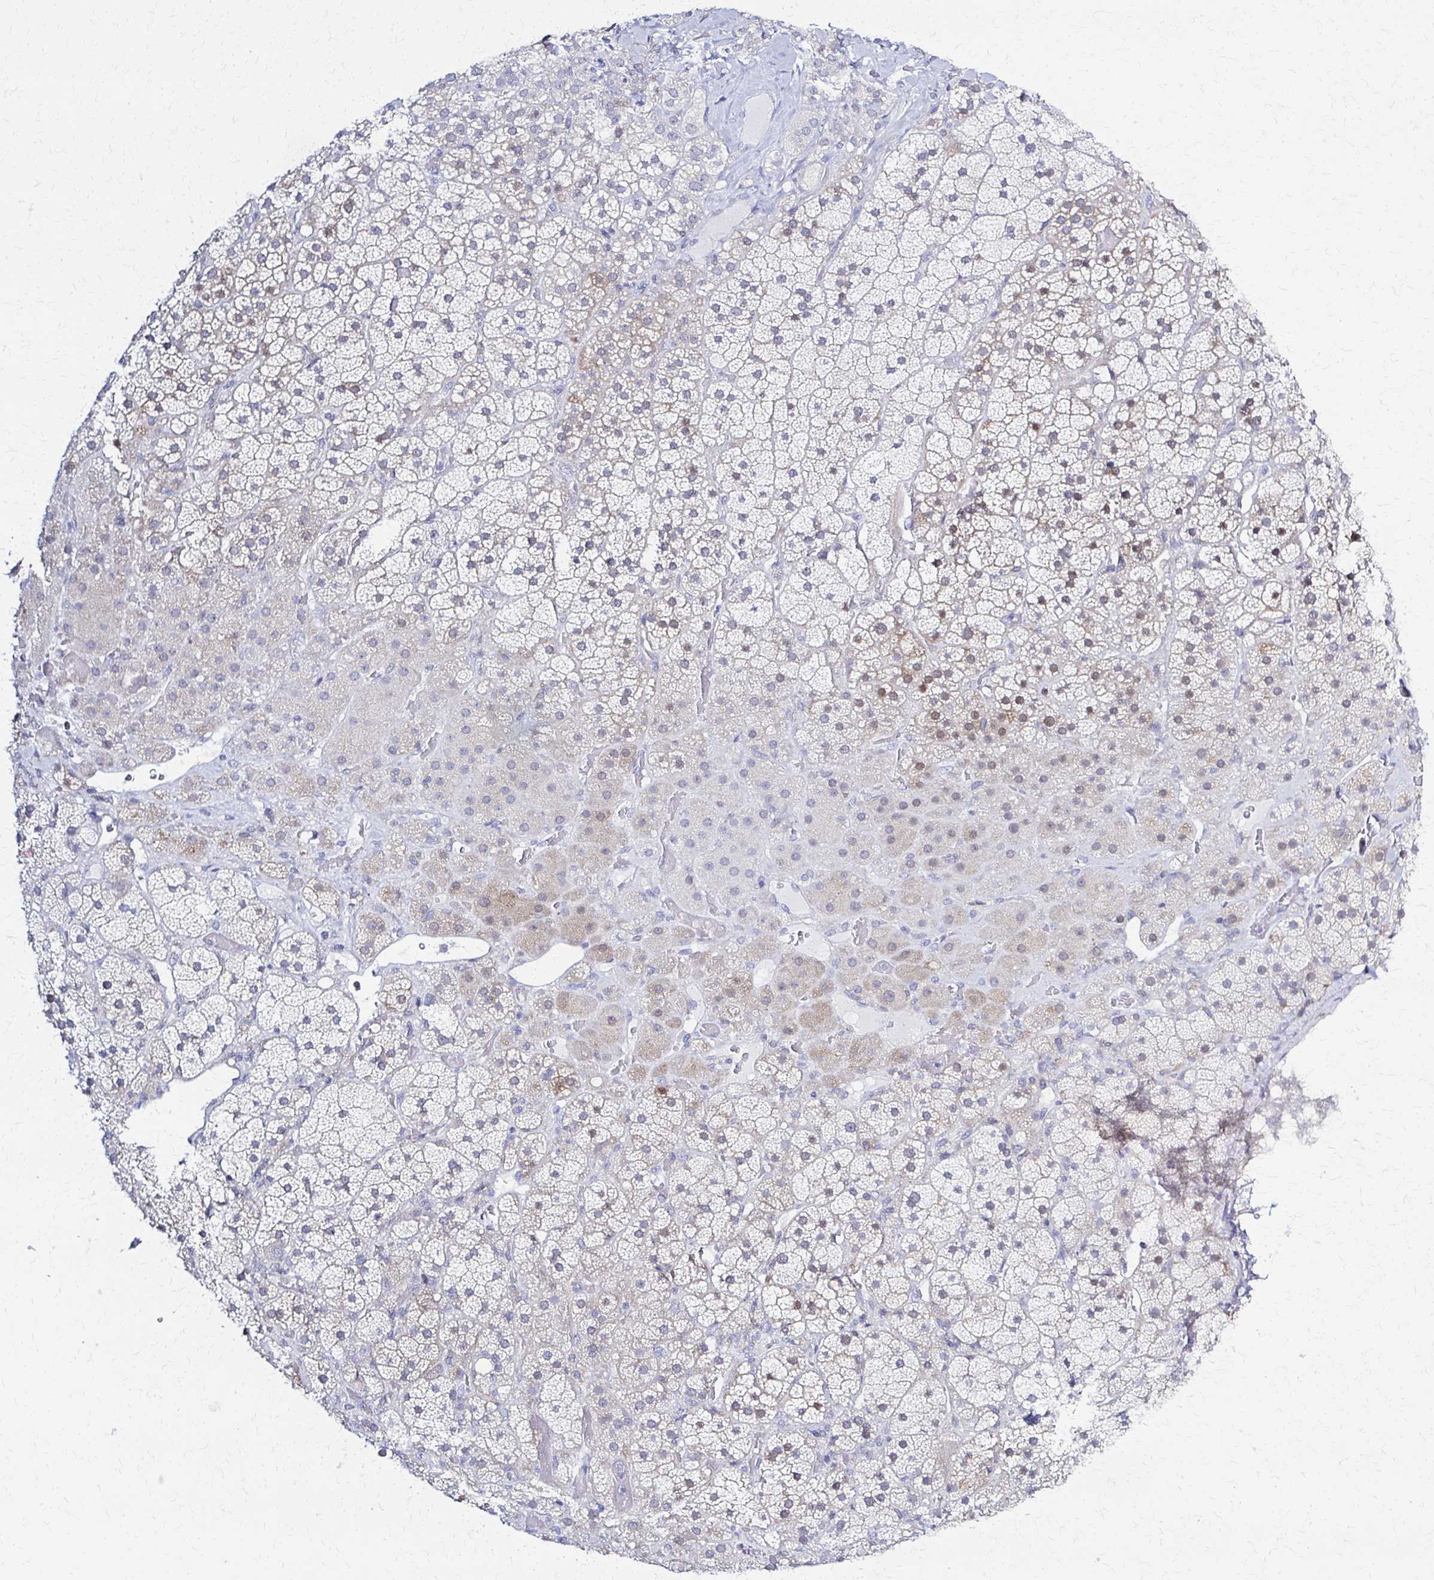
{"staining": {"intensity": "weak", "quantity": "25%-75%", "location": "cytoplasmic/membranous"}, "tissue": "adrenal gland", "cell_type": "Glandular cells", "image_type": "normal", "snomed": [{"axis": "morphology", "description": "Normal tissue, NOS"}, {"axis": "topography", "description": "Adrenal gland"}], "caption": "Immunohistochemical staining of unremarkable adrenal gland displays weak cytoplasmic/membranous protein expression in approximately 25%-75% of glandular cells. (Brightfield microscopy of DAB IHC at high magnification).", "gene": "RHOBTB2", "patient": {"sex": "male", "age": 57}}